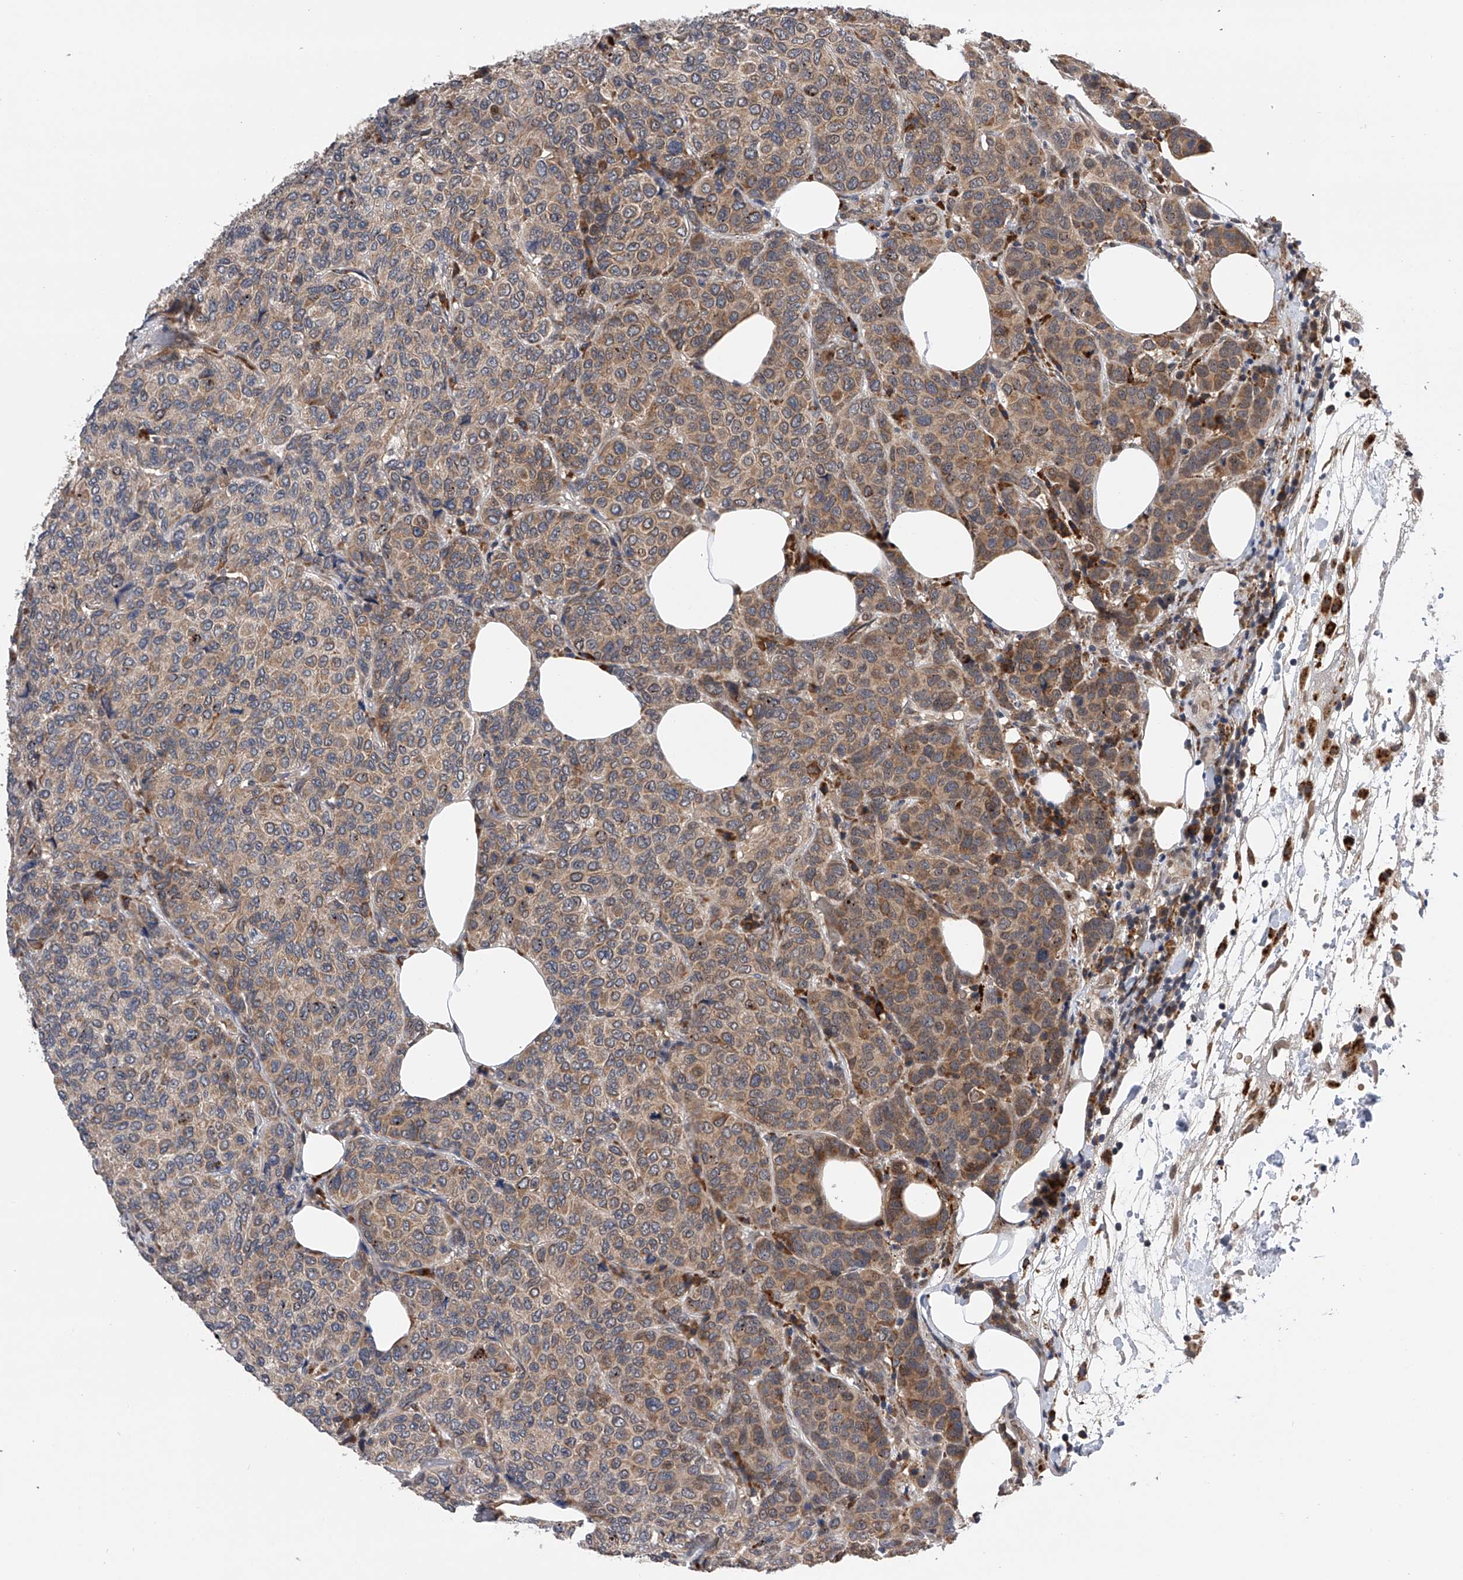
{"staining": {"intensity": "moderate", "quantity": "25%-75%", "location": "cytoplasmic/membranous"}, "tissue": "breast cancer", "cell_type": "Tumor cells", "image_type": "cancer", "snomed": [{"axis": "morphology", "description": "Duct carcinoma"}, {"axis": "topography", "description": "Breast"}], "caption": "Breast cancer stained with a protein marker shows moderate staining in tumor cells.", "gene": "SPOCK1", "patient": {"sex": "female", "age": 55}}